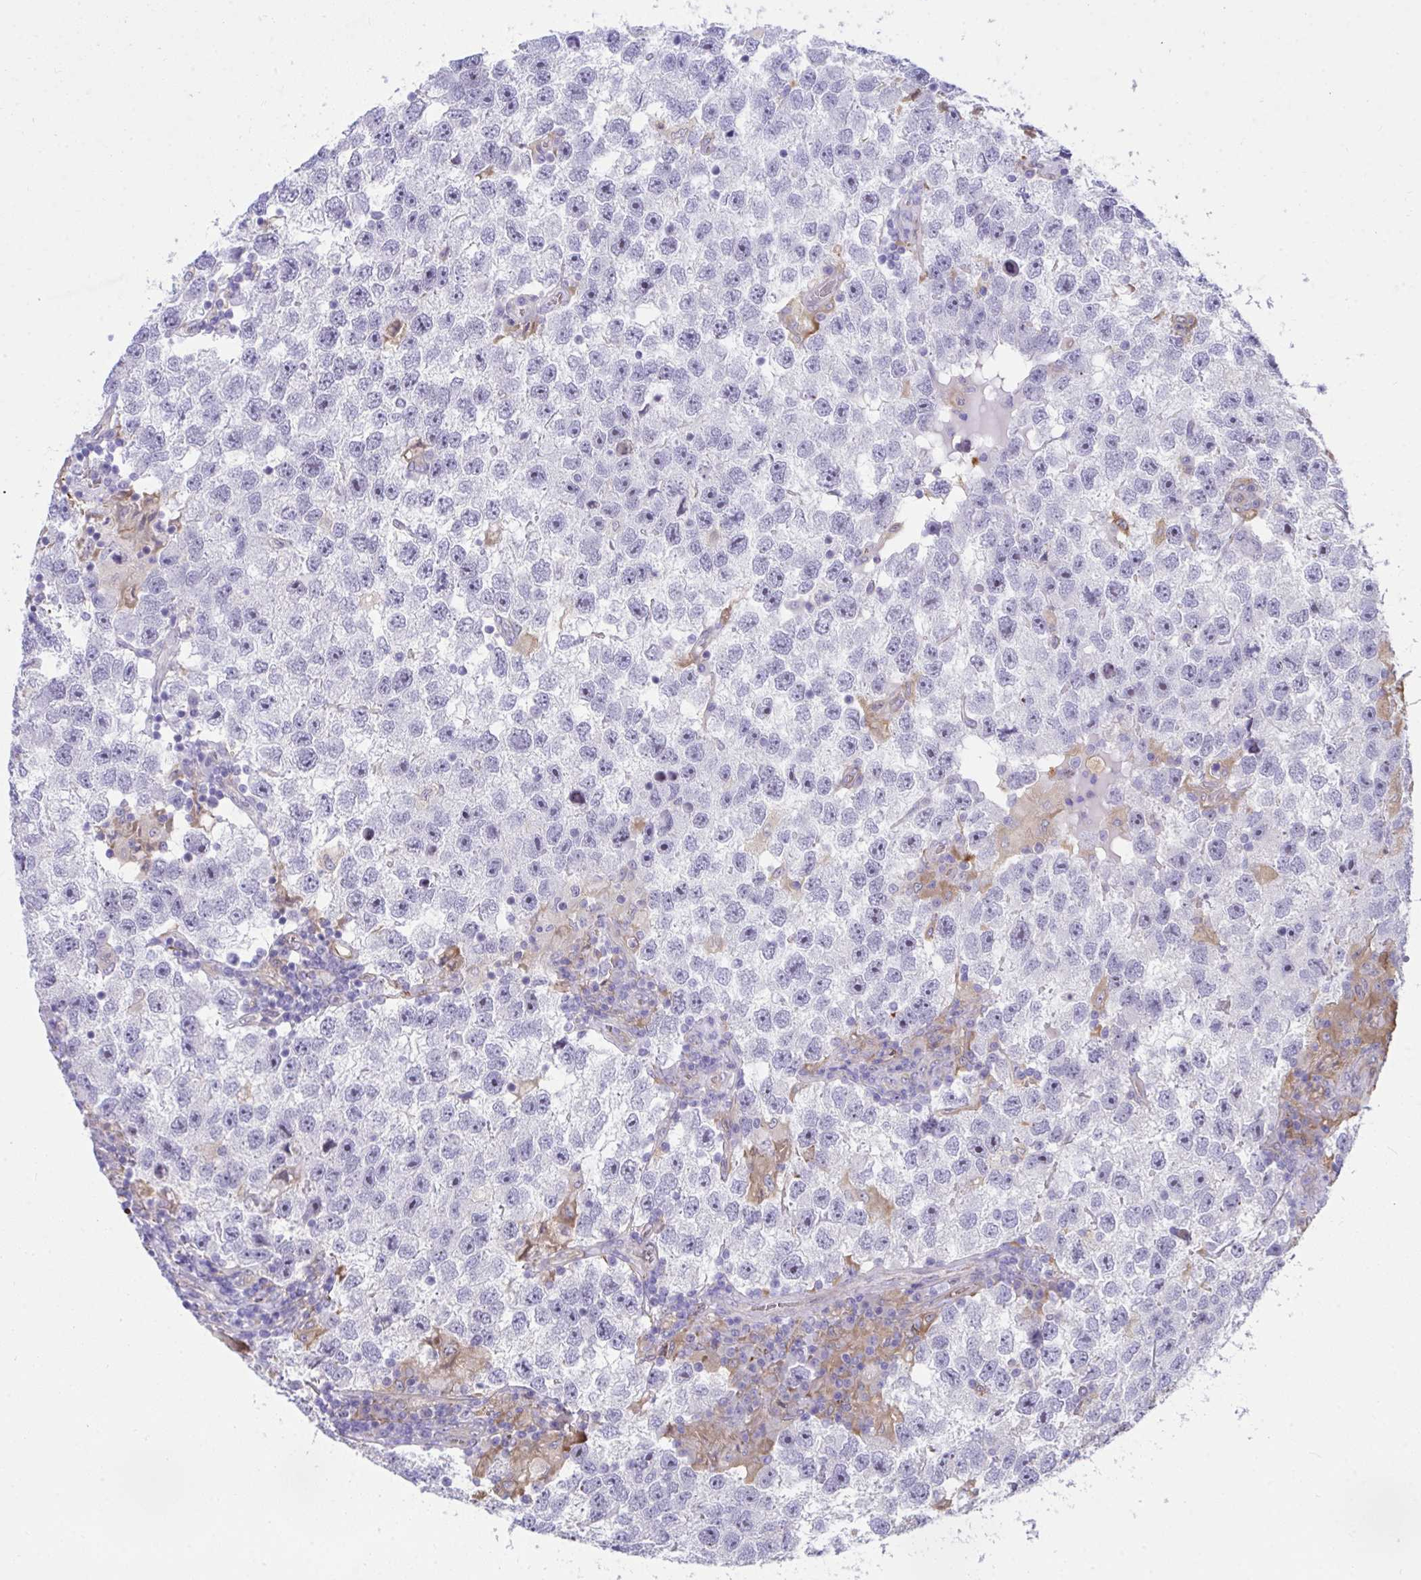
{"staining": {"intensity": "negative", "quantity": "none", "location": "none"}, "tissue": "testis cancer", "cell_type": "Tumor cells", "image_type": "cancer", "snomed": [{"axis": "morphology", "description": "Seminoma, NOS"}, {"axis": "topography", "description": "Testis"}], "caption": "Tumor cells are negative for protein expression in human testis cancer (seminoma).", "gene": "CENPQ", "patient": {"sex": "male", "age": 26}}